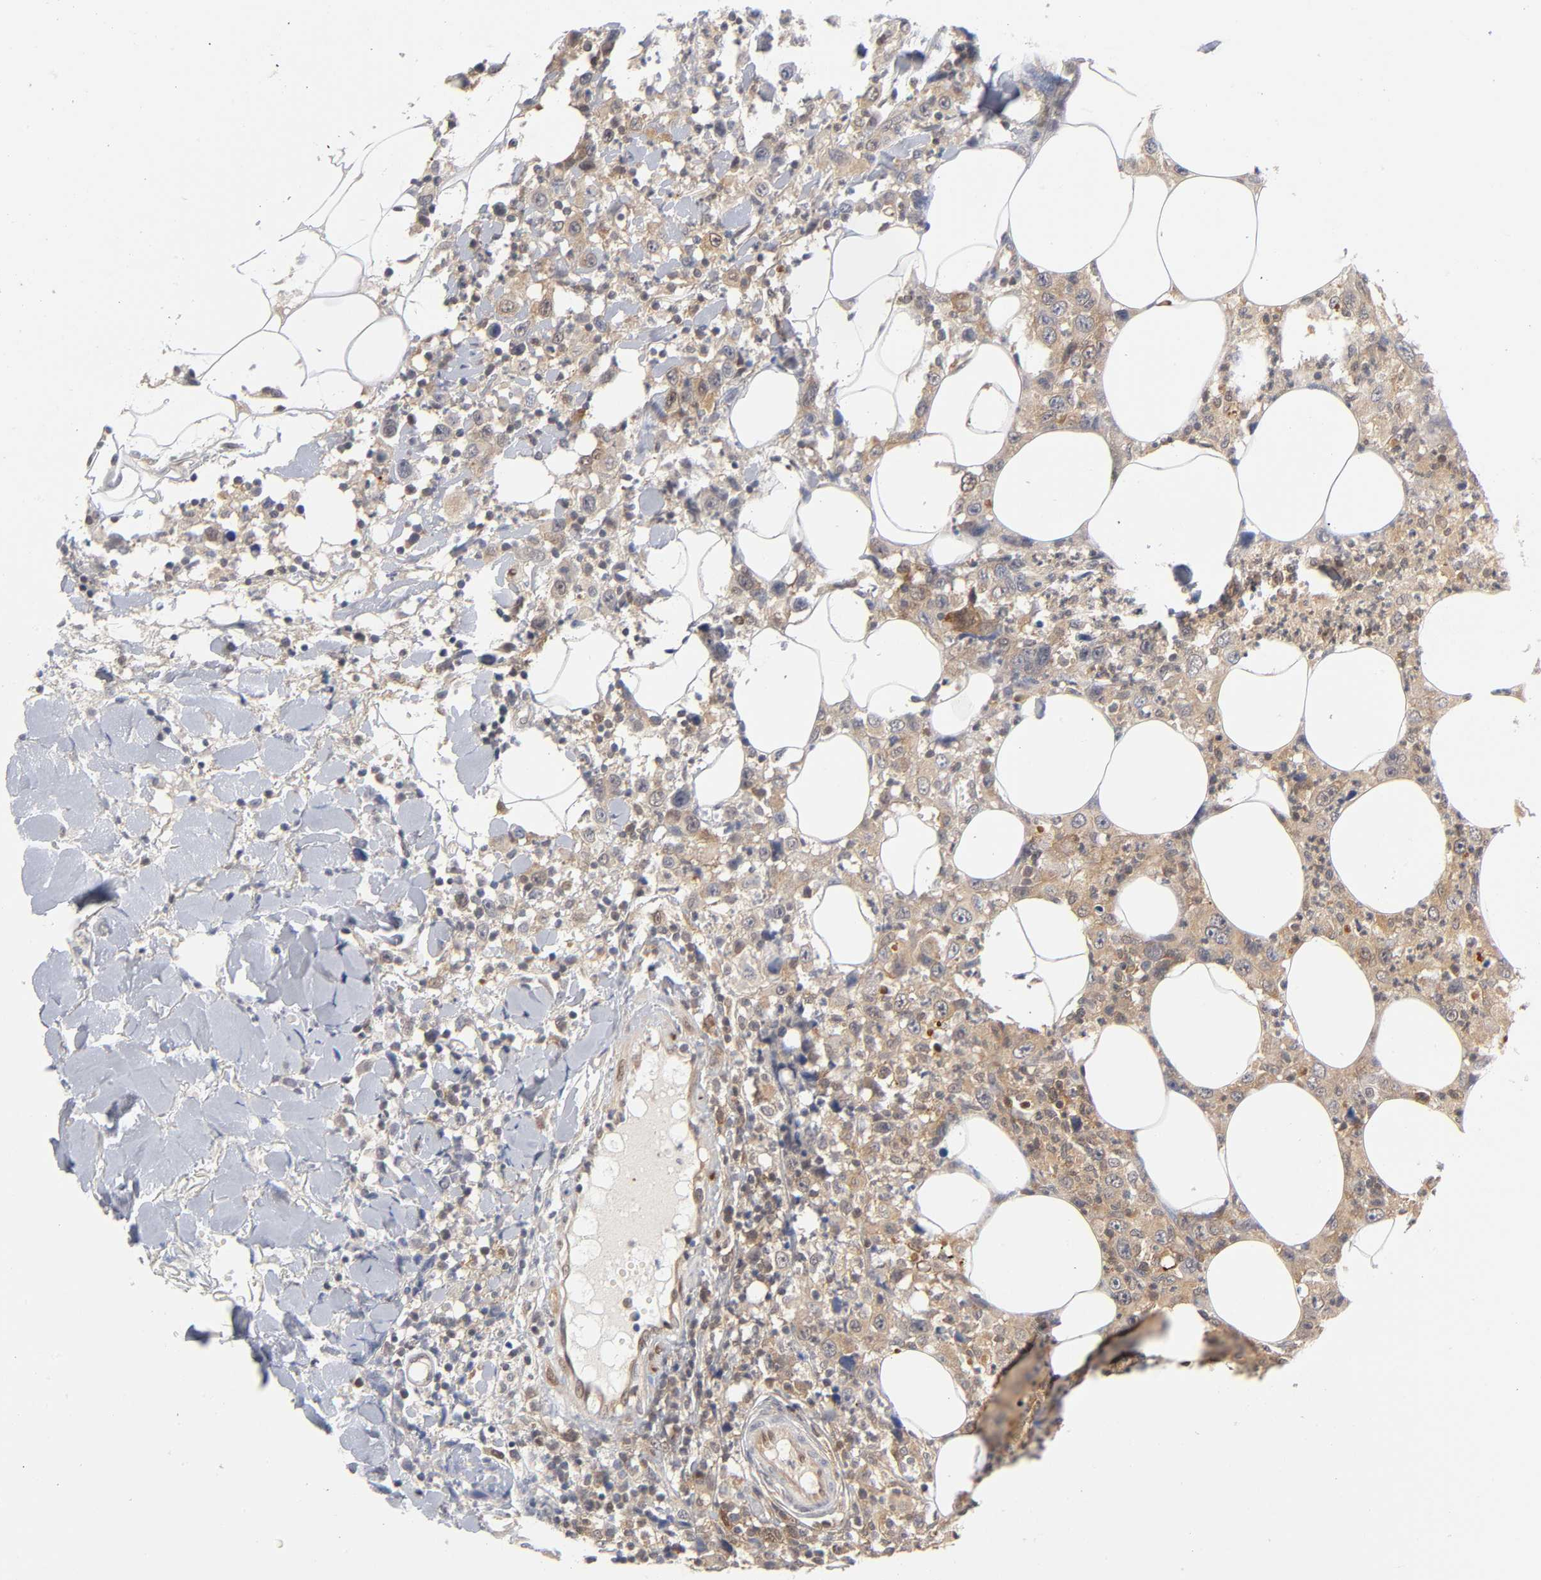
{"staining": {"intensity": "moderate", "quantity": ">75%", "location": "cytoplasmic/membranous"}, "tissue": "thyroid cancer", "cell_type": "Tumor cells", "image_type": "cancer", "snomed": [{"axis": "morphology", "description": "Carcinoma, NOS"}, {"axis": "topography", "description": "Thyroid gland"}], "caption": "A high-resolution photomicrograph shows immunohistochemistry staining of carcinoma (thyroid), which demonstrates moderate cytoplasmic/membranous staining in approximately >75% of tumor cells. (DAB (3,3'-diaminobenzidine) = brown stain, brightfield microscopy at high magnification).", "gene": "DFFB", "patient": {"sex": "female", "age": 77}}